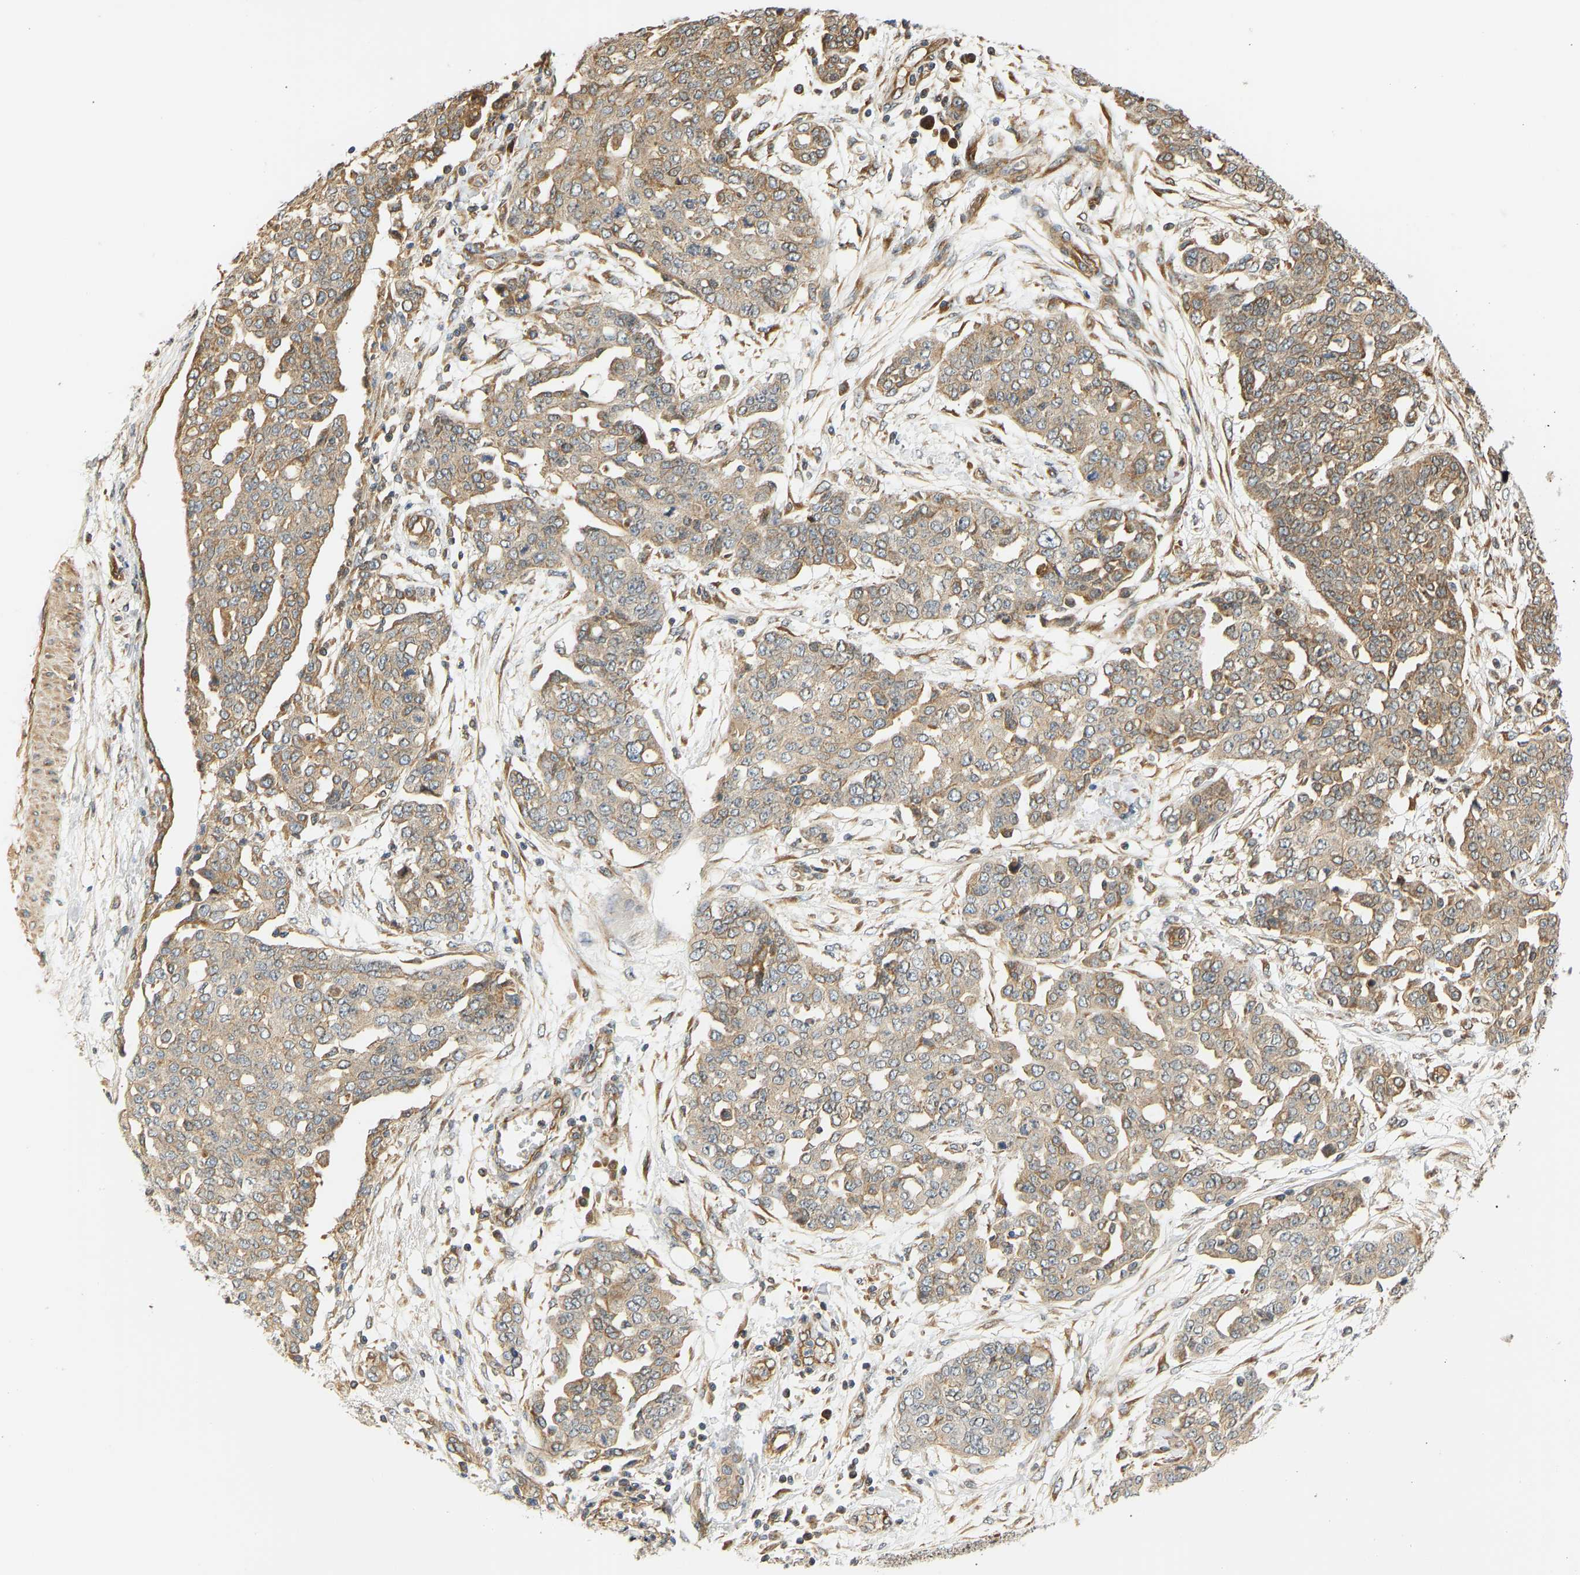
{"staining": {"intensity": "moderate", "quantity": "25%-75%", "location": "cytoplasmic/membranous"}, "tissue": "ovarian cancer", "cell_type": "Tumor cells", "image_type": "cancer", "snomed": [{"axis": "morphology", "description": "Cystadenocarcinoma, serous, NOS"}, {"axis": "topography", "description": "Soft tissue"}, {"axis": "topography", "description": "Ovary"}], "caption": "Immunohistochemistry (DAB) staining of human serous cystadenocarcinoma (ovarian) reveals moderate cytoplasmic/membranous protein expression in approximately 25%-75% of tumor cells.", "gene": "CEP57", "patient": {"sex": "female", "age": 57}}